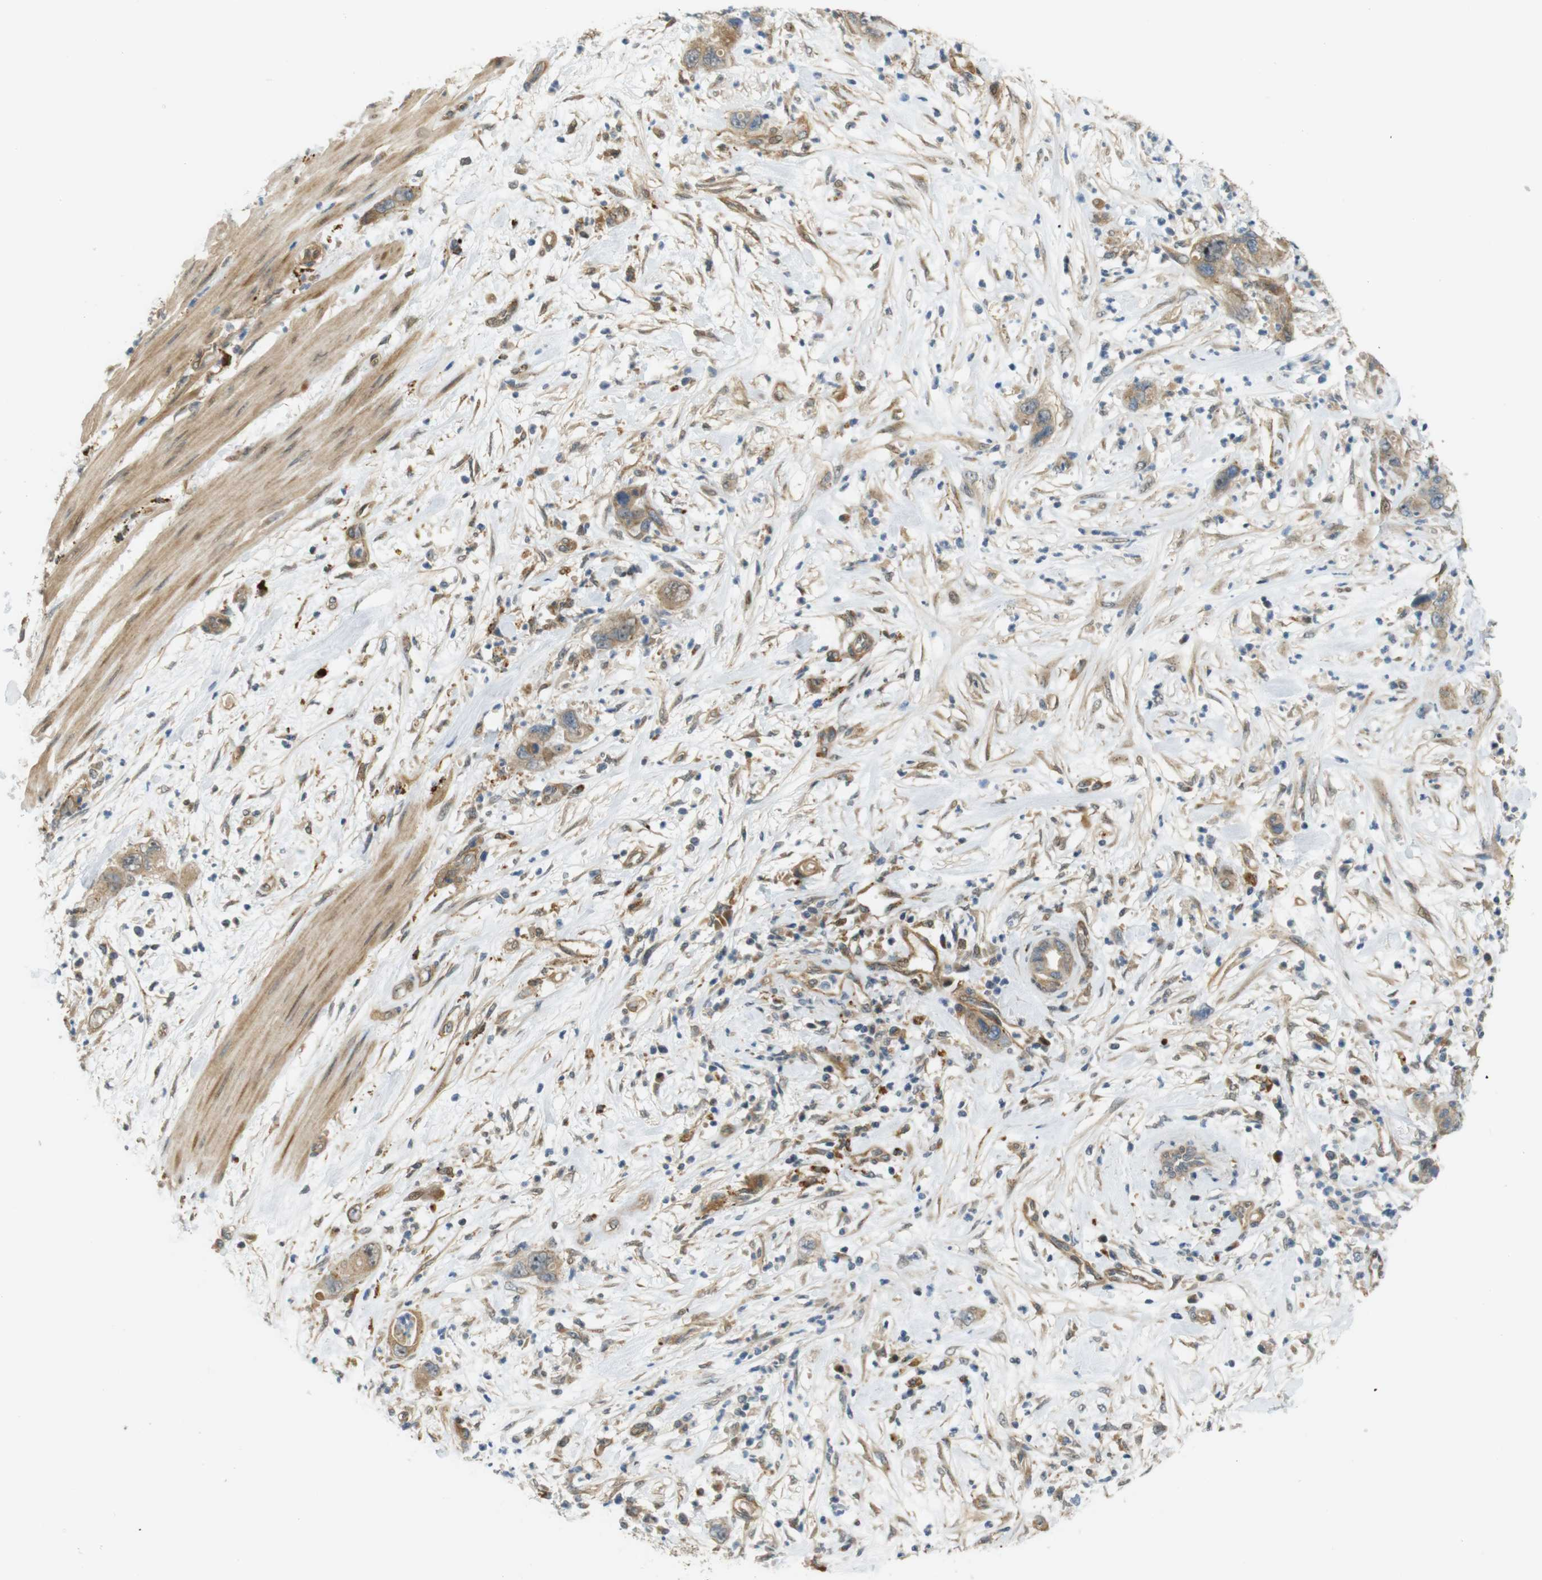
{"staining": {"intensity": "moderate", "quantity": ">75%", "location": "cytoplasmic/membranous"}, "tissue": "pancreatic cancer", "cell_type": "Tumor cells", "image_type": "cancer", "snomed": [{"axis": "morphology", "description": "Adenocarcinoma, NOS"}, {"axis": "topography", "description": "Pancreas"}], "caption": "A high-resolution micrograph shows immunohistochemistry (IHC) staining of pancreatic cancer (adenocarcinoma), which shows moderate cytoplasmic/membranous staining in about >75% of tumor cells.", "gene": "TSPAN9", "patient": {"sex": "female", "age": 71}}